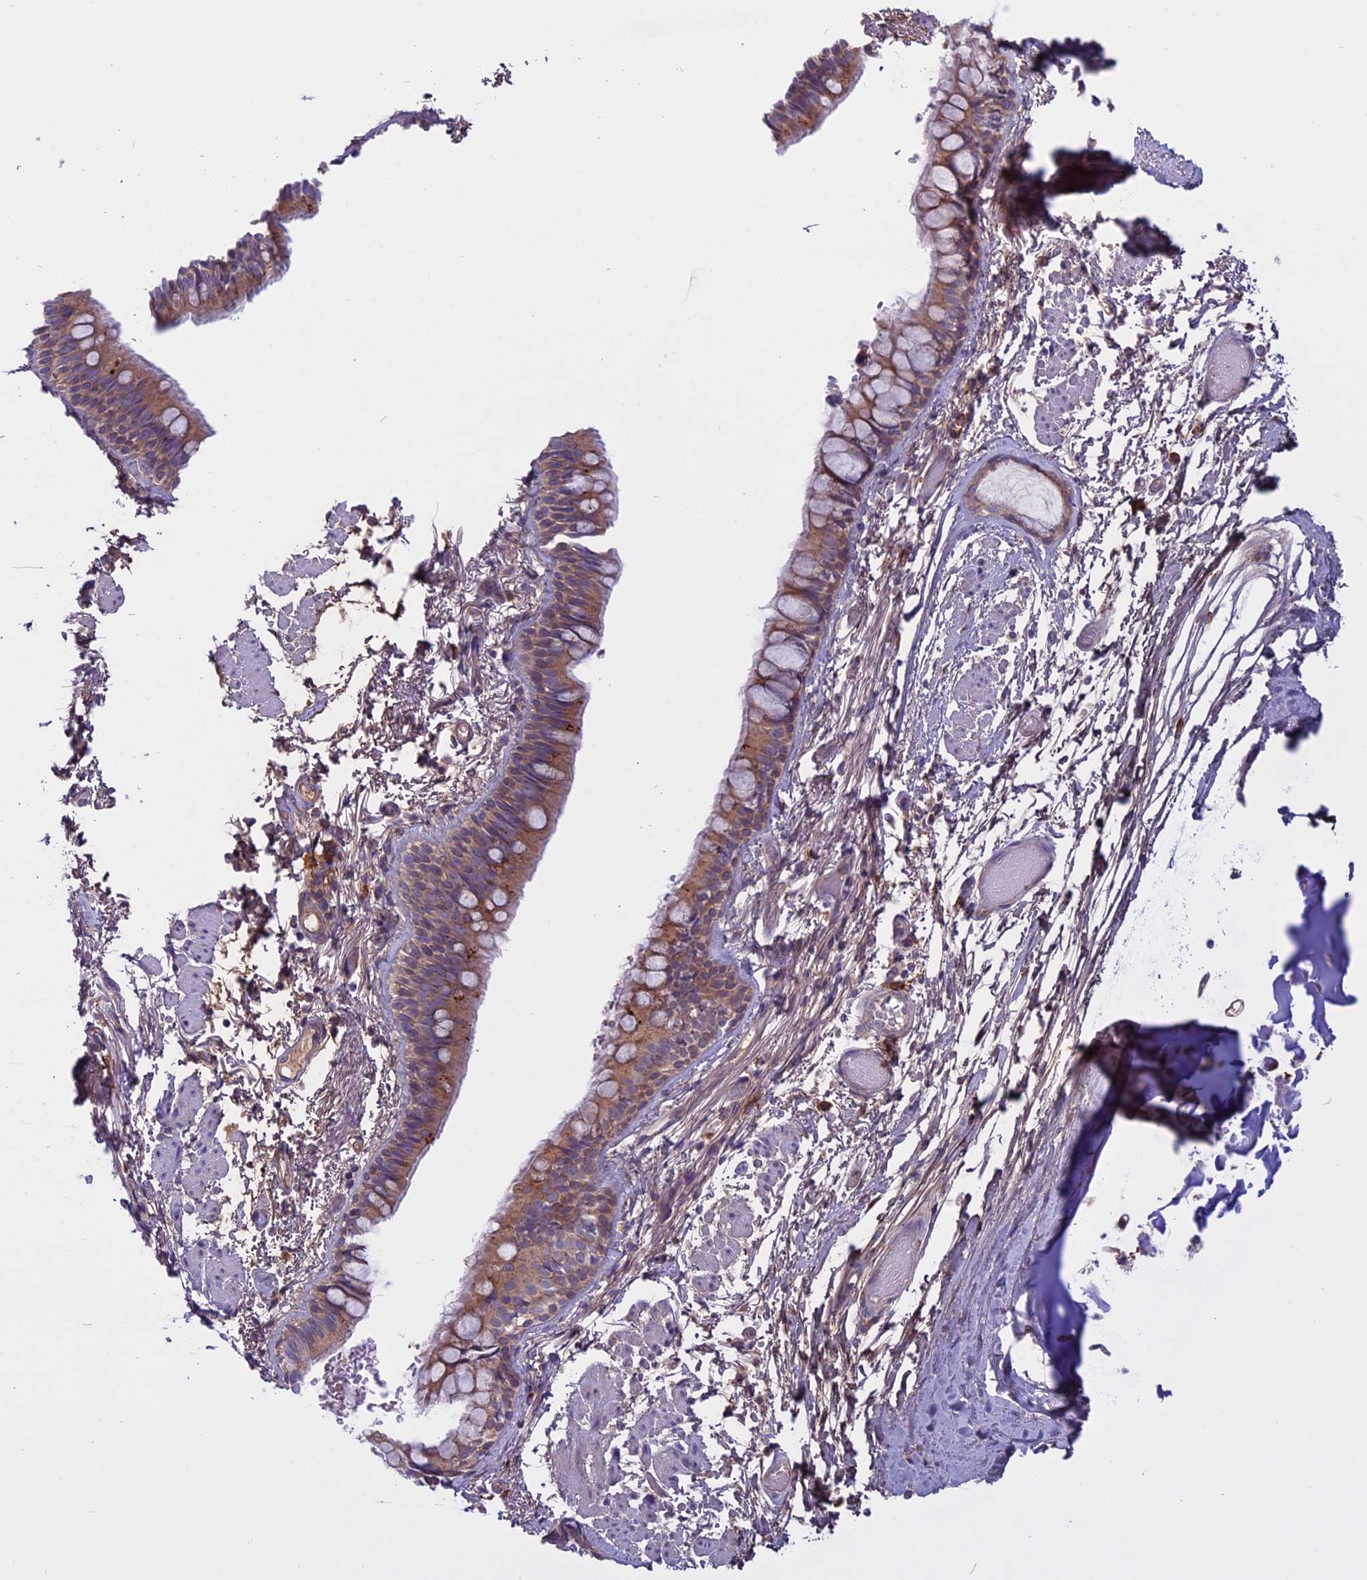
{"staining": {"intensity": "weak", "quantity": ">75%", "location": "cytoplasmic/membranous"}, "tissue": "bronchus", "cell_type": "Respiratory epithelial cells", "image_type": "normal", "snomed": [{"axis": "morphology", "description": "Normal tissue, NOS"}, {"axis": "topography", "description": "Cartilage tissue"}], "caption": "Weak cytoplasmic/membranous protein staining is identified in about >75% of respiratory epithelial cells in bronchus.", "gene": "DCTN5", "patient": {"sex": "male", "age": 63}}